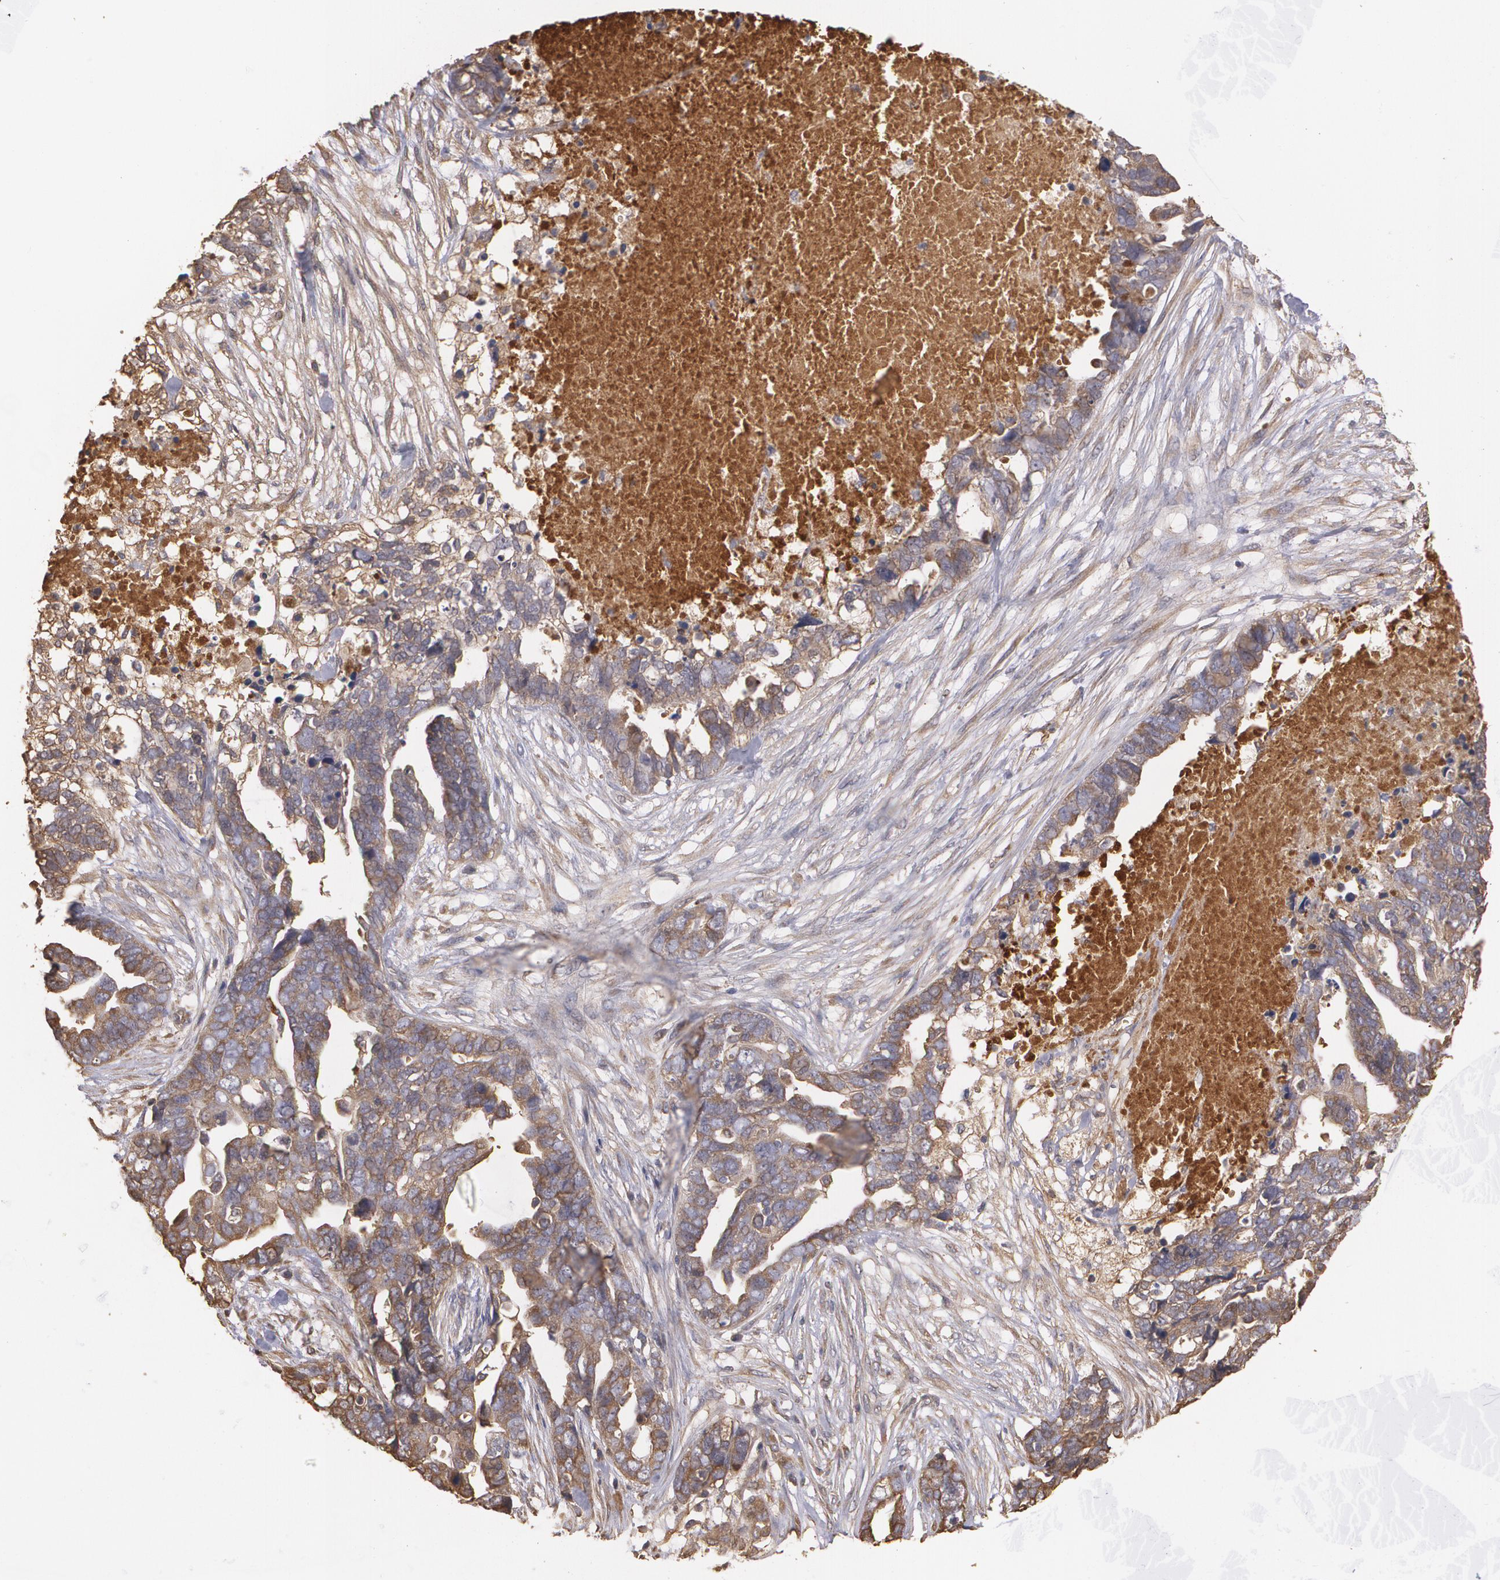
{"staining": {"intensity": "moderate", "quantity": ">75%", "location": "cytoplasmic/membranous"}, "tissue": "ovarian cancer", "cell_type": "Tumor cells", "image_type": "cancer", "snomed": [{"axis": "morphology", "description": "Normal tissue, NOS"}, {"axis": "morphology", "description": "Cystadenocarcinoma, serous, NOS"}, {"axis": "topography", "description": "Fallopian tube"}, {"axis": "topography", "description": "Ovary"}], "caption": "Serous cystadenocarcinoma (ovarian) tissue displays moderate cytoplasmic/membranous expression in about >75% of tumor cells, visualized by immunohistochemistry. (DAB (3,3'-diaminobenzidine) IHC, brown staining for protein, blue staining for nuclei).", "gene": "PON1", "patient": {"sex": "female", "age": 56}}